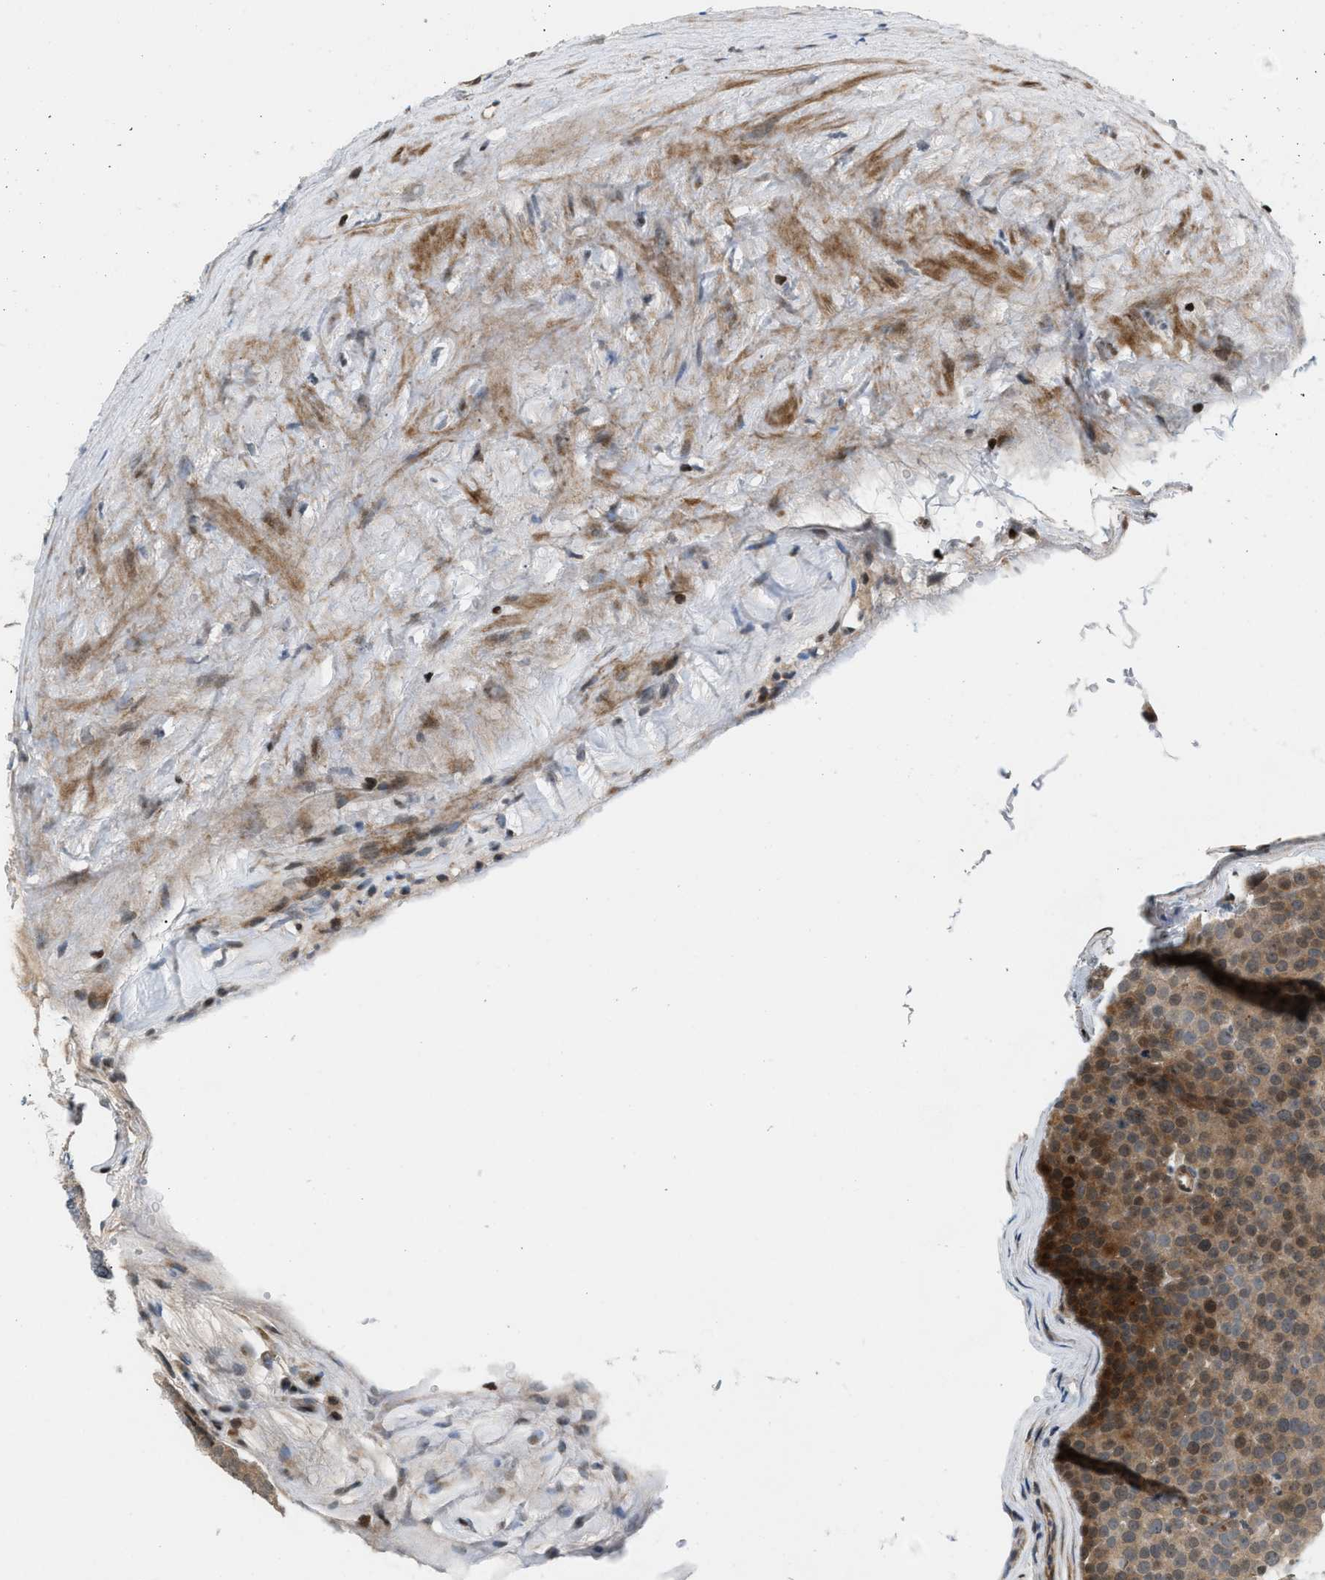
{"staining": {"intensity": "moderate", "quantity": "25%-75%", "location": "cytoplasmic/membranous,nuclear"}, "tissue": "testis cancer", "cell_type": "Tumor cells", "image_type": "cancer", "snomed": [{"axis": "morphology", "description": "Seminoma, NOS"}, {"axis": "topography", "description": "Testis"}], "caption": "Immunohistochemistry (IHC) of seminoma (testis) displays medium levels of moderate cytoplasmic/membranous and nuclear staining in about 25%-75% of tumor cells. The staining was performed using DAB (3,3'-diaminobenzidine), with brown indicating positive protein expression. Nuclei are stained blue with hematoxylin.", "gene": "ZNF276", "patient": {"sex": "male", "age": 71}}